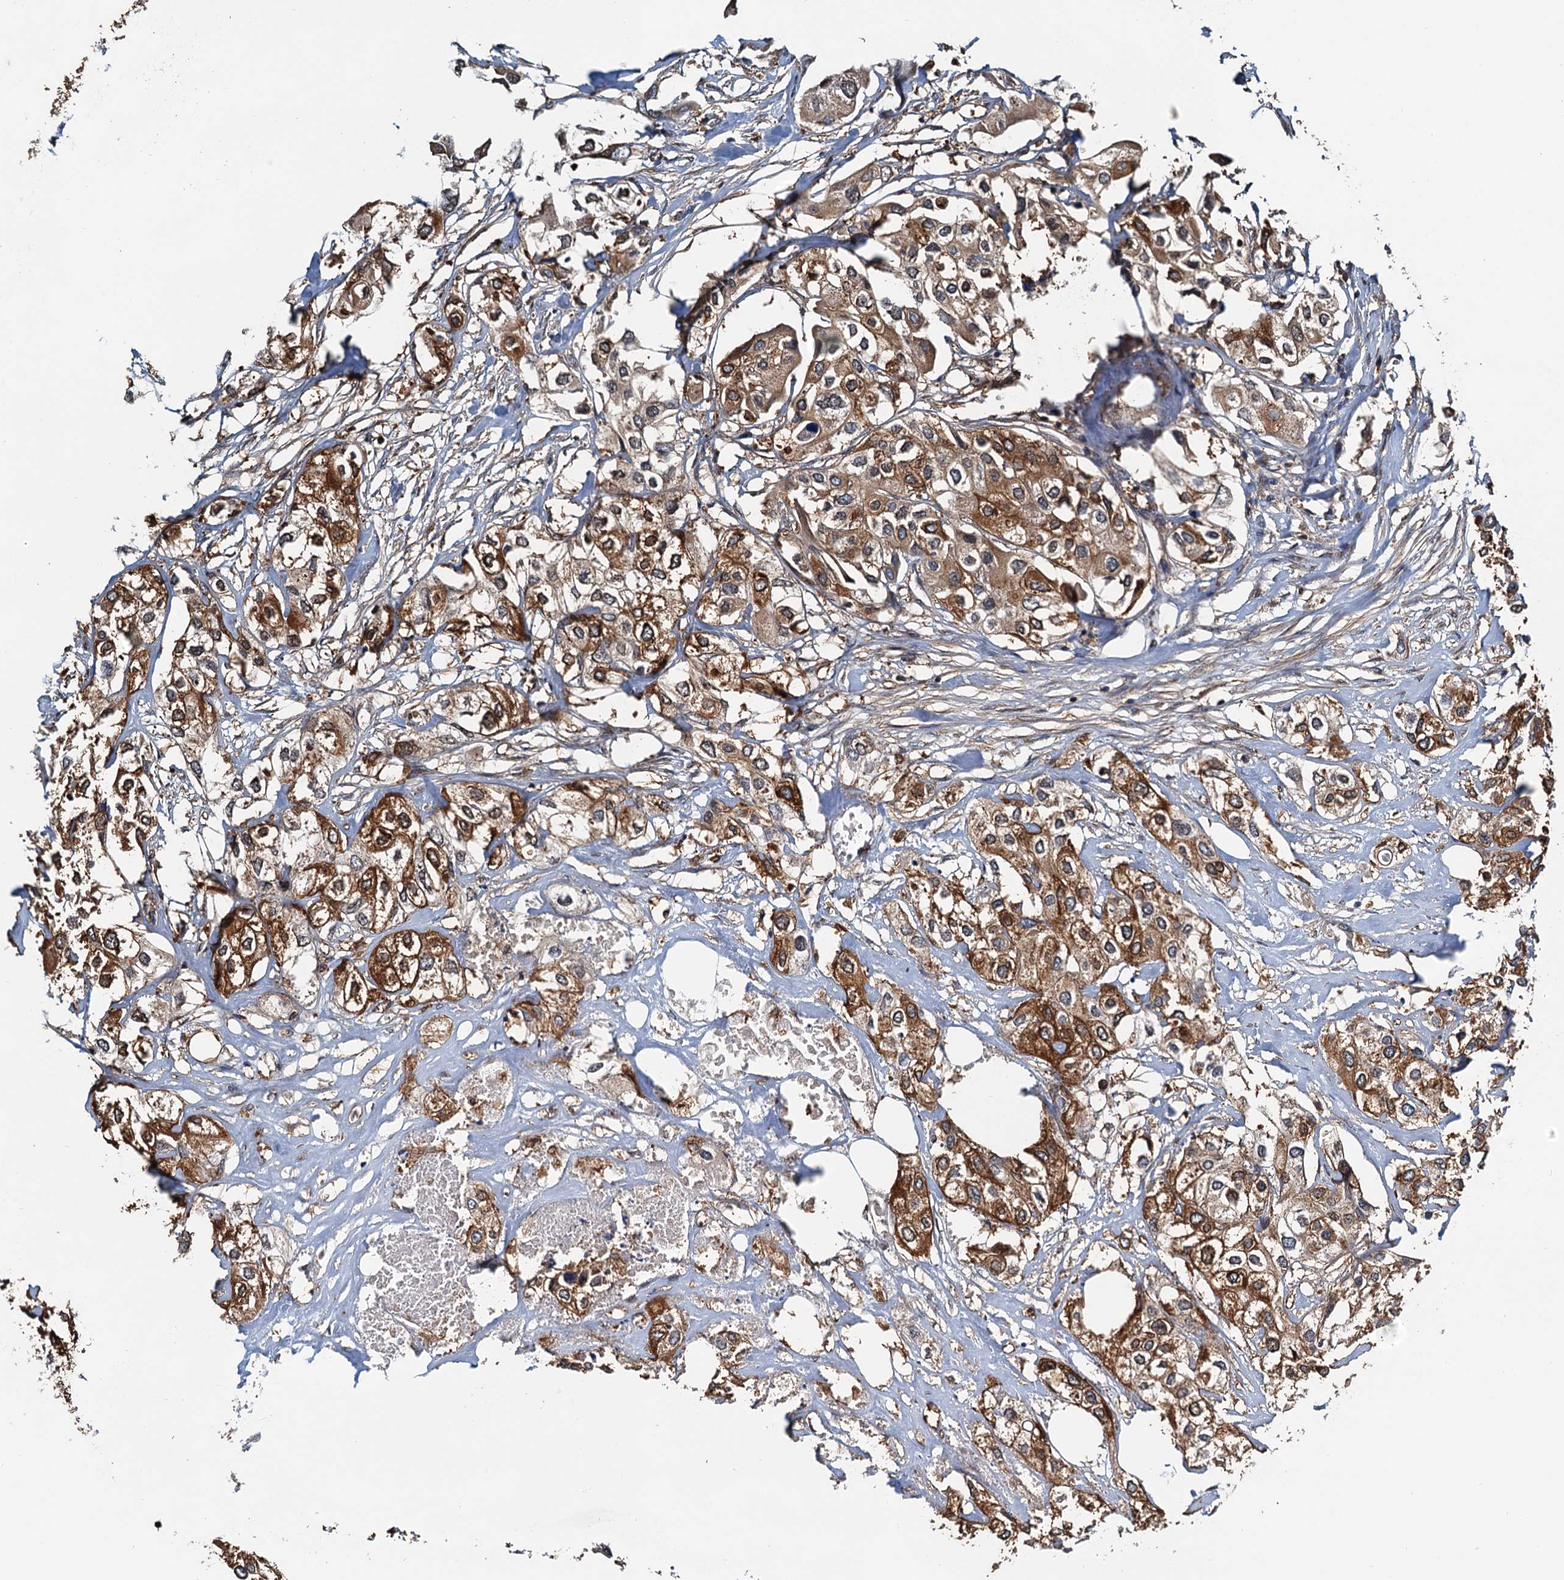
{"staining": {"intensity": "strong", "quantity": ">75%", "location": "cytoplasmic/membranous"}, "tissue": "urothelial cancer", "cell_type": "Tumor cells", "image_type": "cancer", "snomed": [{"axis": "morphology", "description": "Urothelial carcinoma, High grade"}, {"axis": "topography", "description": "Urinary bladder"}], "caption": "An image of human urothelial cancer stained for a protein exhibits strong cytoplasmic/membranous brown staining in tumor cells. (IHC, brightfield microscopy, high magnification).", "gene": "USP6NL", "patient": {"sex": "male", "age": 64}}